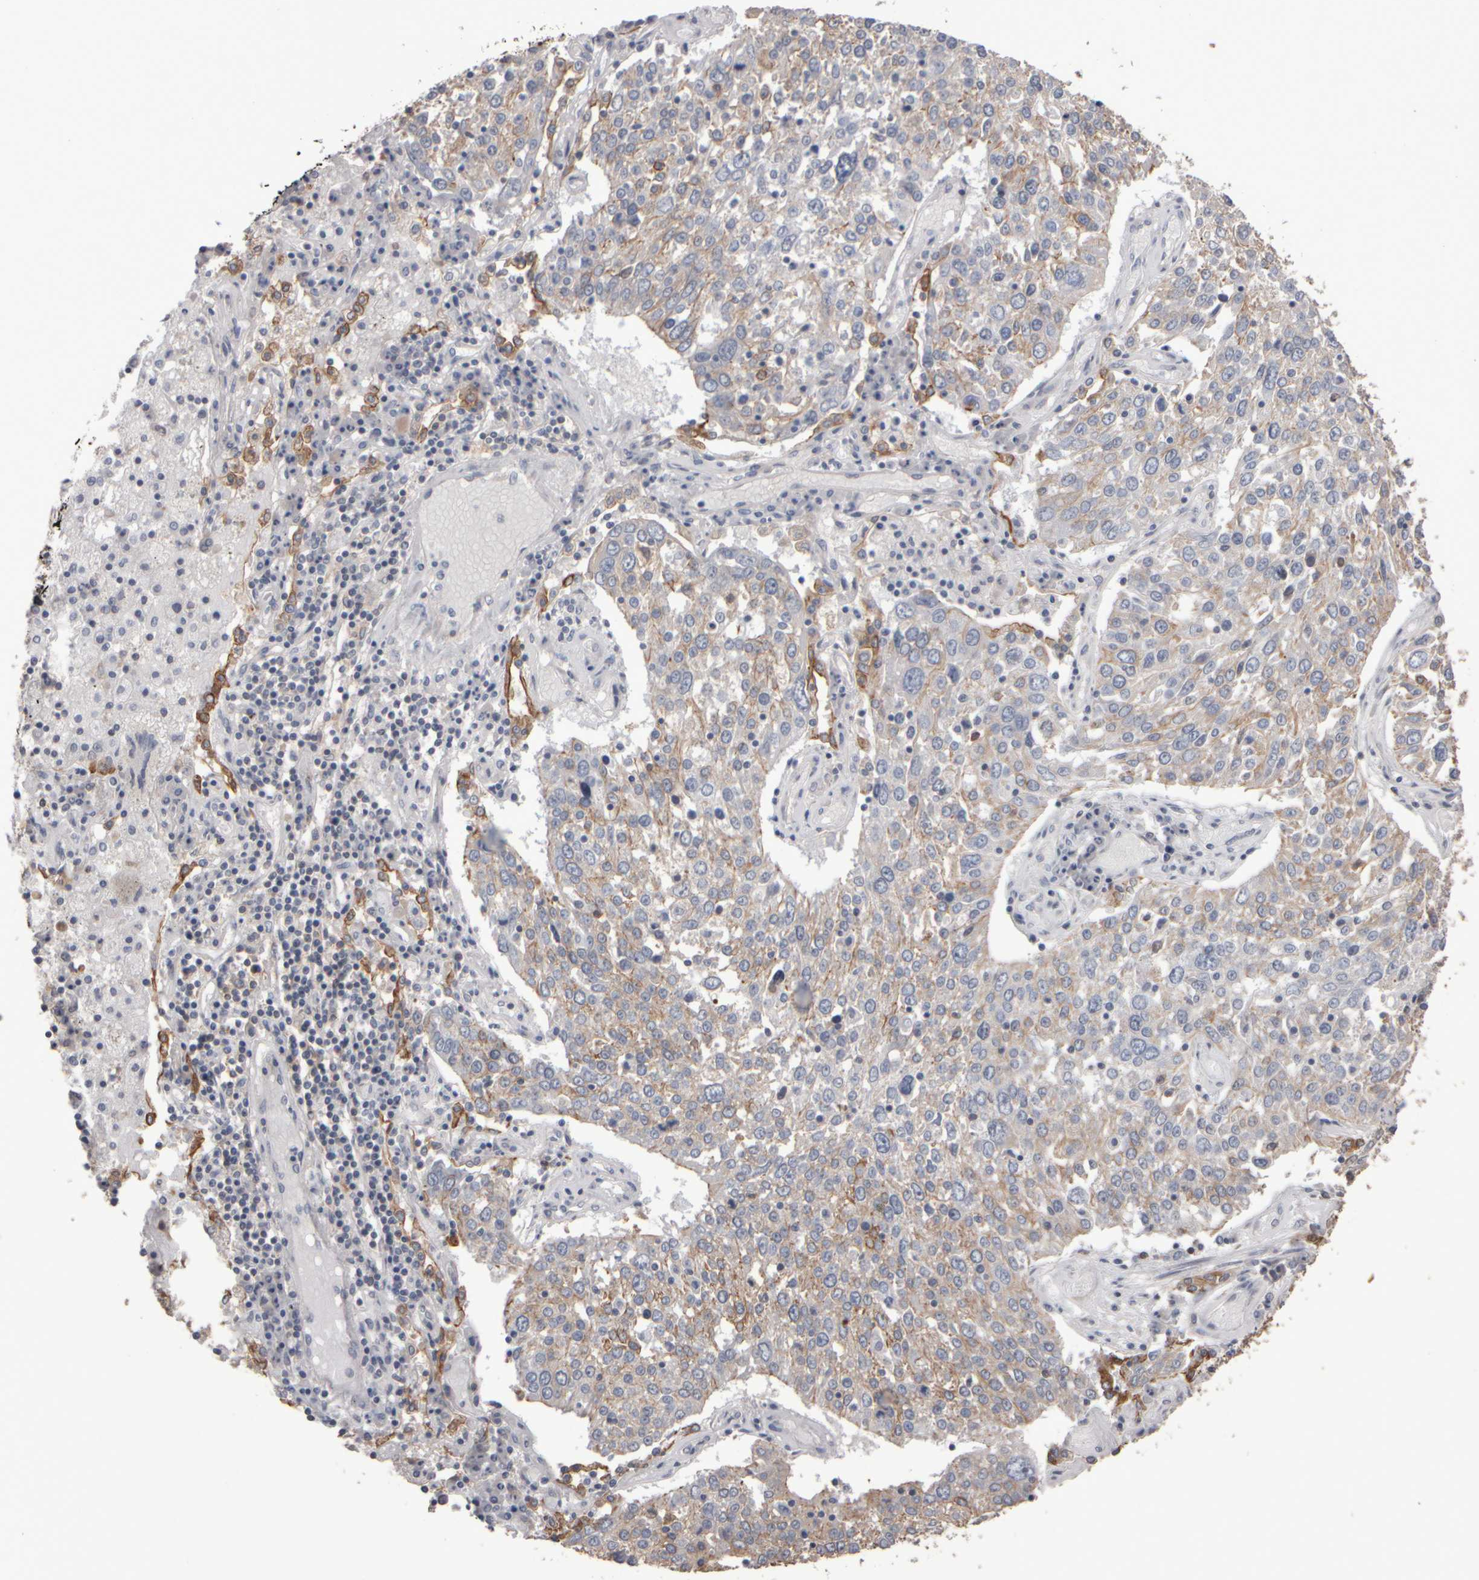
{"staining": {"intensity": "weak", "quantity": "25%-75%", "location": "cytoplasmic/membranous"}, "tissue": "lung cancer", "cell_type": "Tumor cells", "image_type": "cancer", "snomed": [{"axis": "morphology", "description": "Squamous cell carcinoma, NOS"}, {"axis": "topography", "description": "Lung"}], "caption": "An image showing weak cytoplasmic/membranous expression in about 25%-75% of tumor cells in lung squamous cell carcinoma, as visualized by brown immunohistochemical staining.", "gene": "EPHX2", "patient": {"sex": "male", "age": 65}}